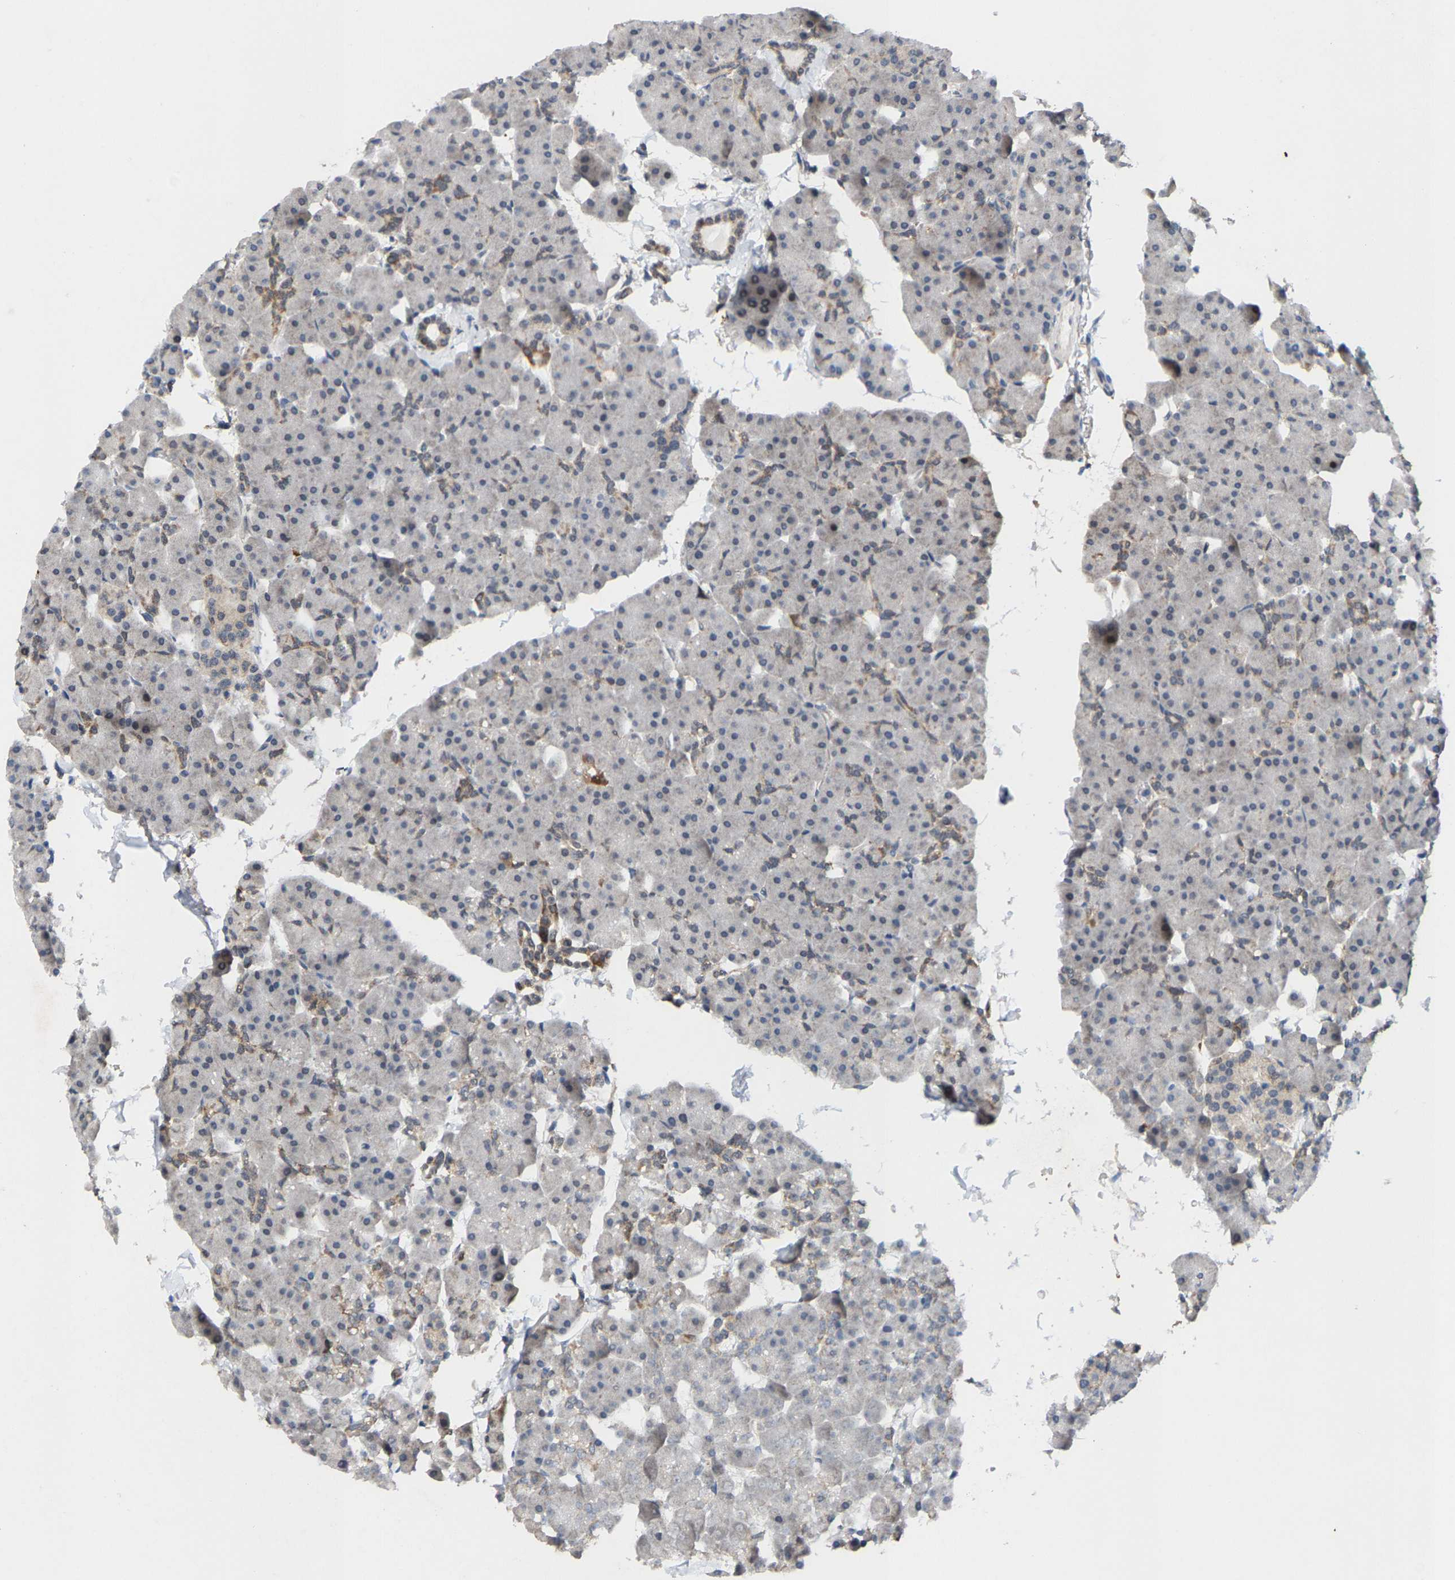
{"staining": {"intensity": "moderate", "quantity": "<25%", "location": "cytoplasmic/membranous"}, "tissue": "pancreas", "cell_type": "Exocrine glandular cells", "image_type": "normal", "snomed": [{"axis": "morphology", "description": "Normal tissue, NOS"}, {"axis": "topography", "description": "Pancreas"}], "caption": "Immunohistochemical staining of unremarkable human pancreas displays moderate cytoplasmic/membranous protein positivity in about <25% of exocrine glandular cells. Immunohistochemistry stains the protein in brown and the nuclei are stained blue.", "gene": "TDRKH", "patient": {"sex": "male", "age": 35}}